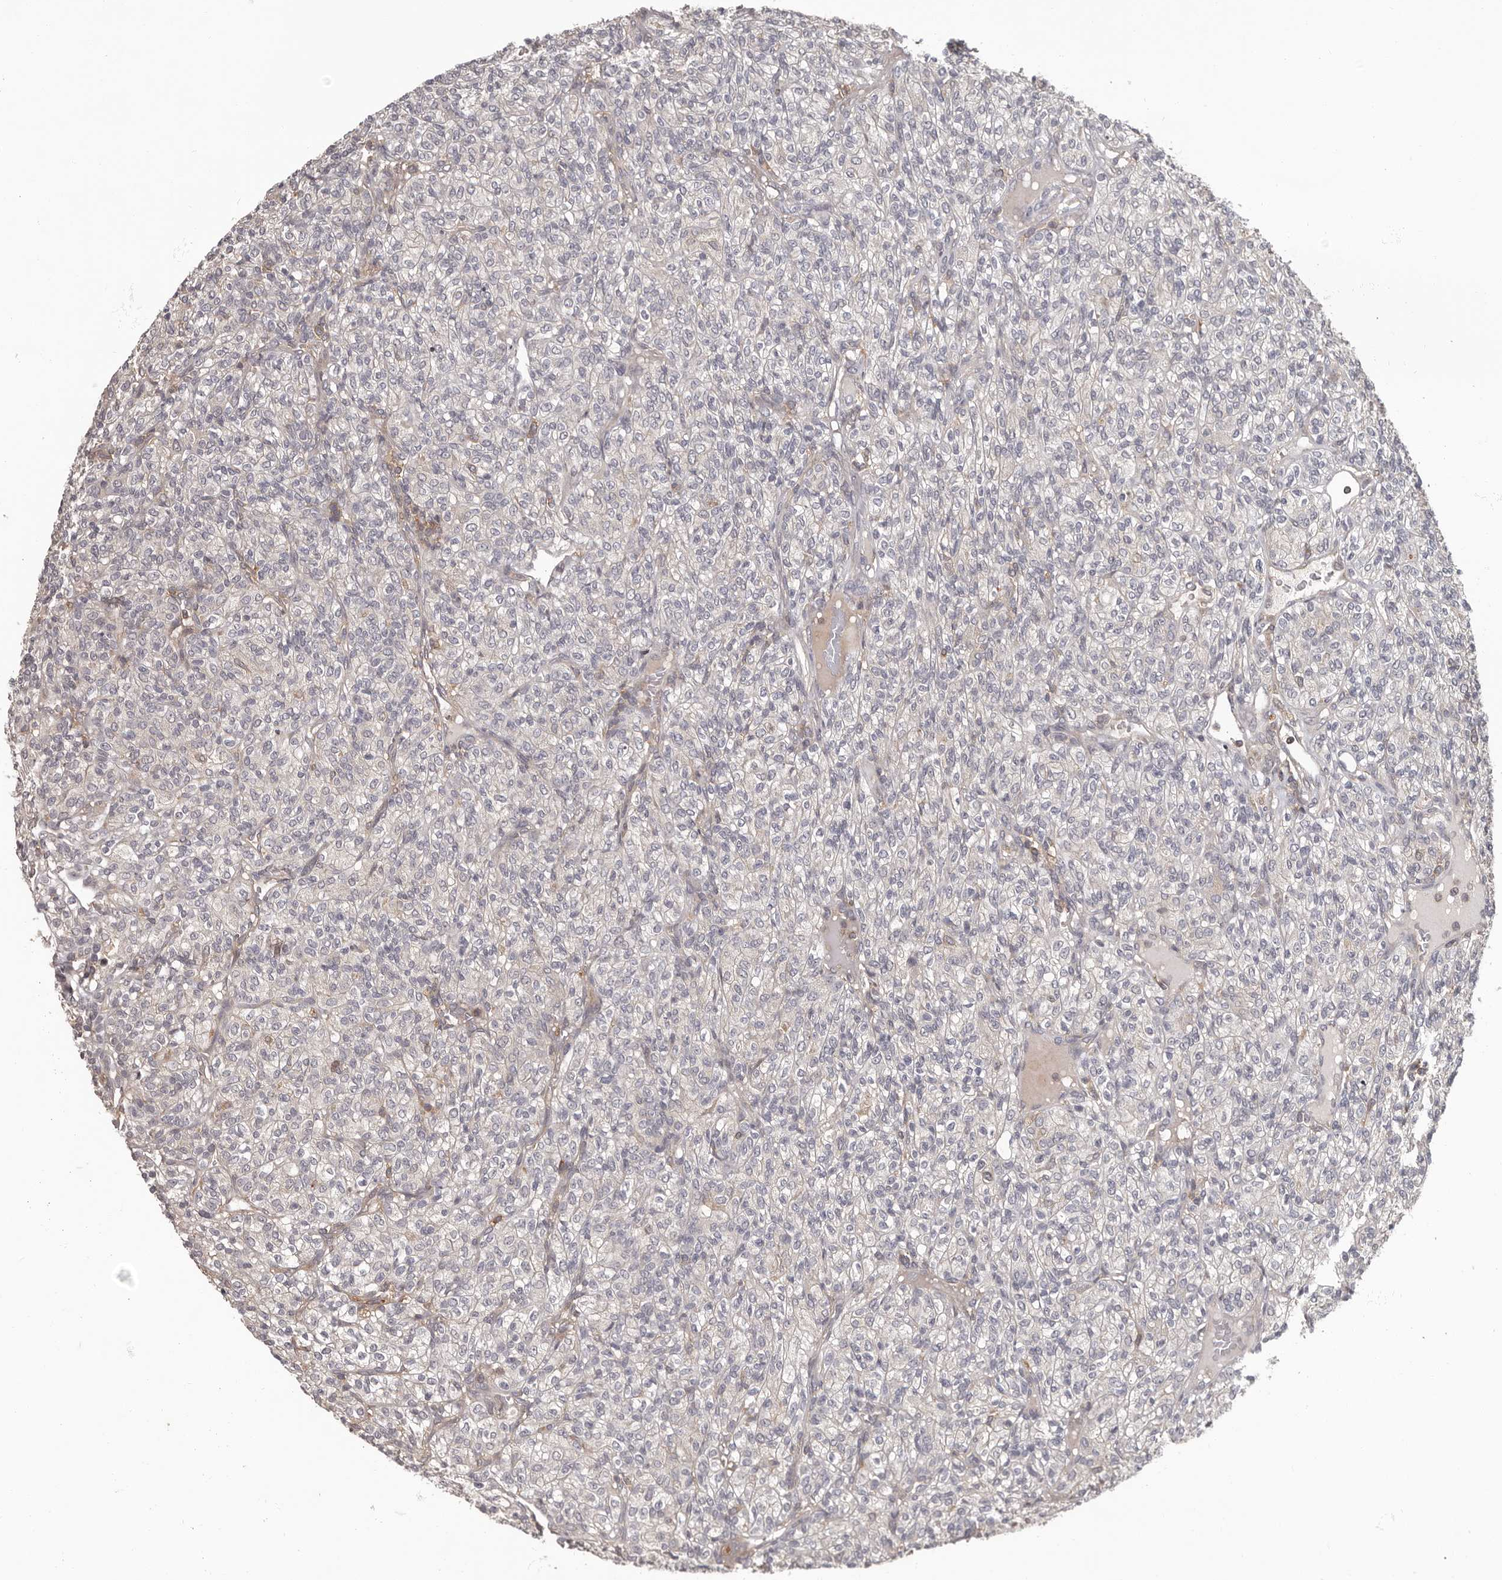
{"staining": {"intensity": "negative", "quantity": "none", "location": "none"}, "tissue": "renal cancer", "cell_type": "Tumor cells", "image_type": "cancer", "snomed": [{"axis": "morphology", "description": "Adenocarcinoma, NOS"}, {"axis": "topography", "description": "Kidney"}], "caption": "There is no significant staining in tumor cells of renal cancer (adenocarcinoma). (DAB immunohistochemistry with hematoxylin counter stain).", "gene": "ANKRD44", "patient": {"sex": "male", "age": 77}}